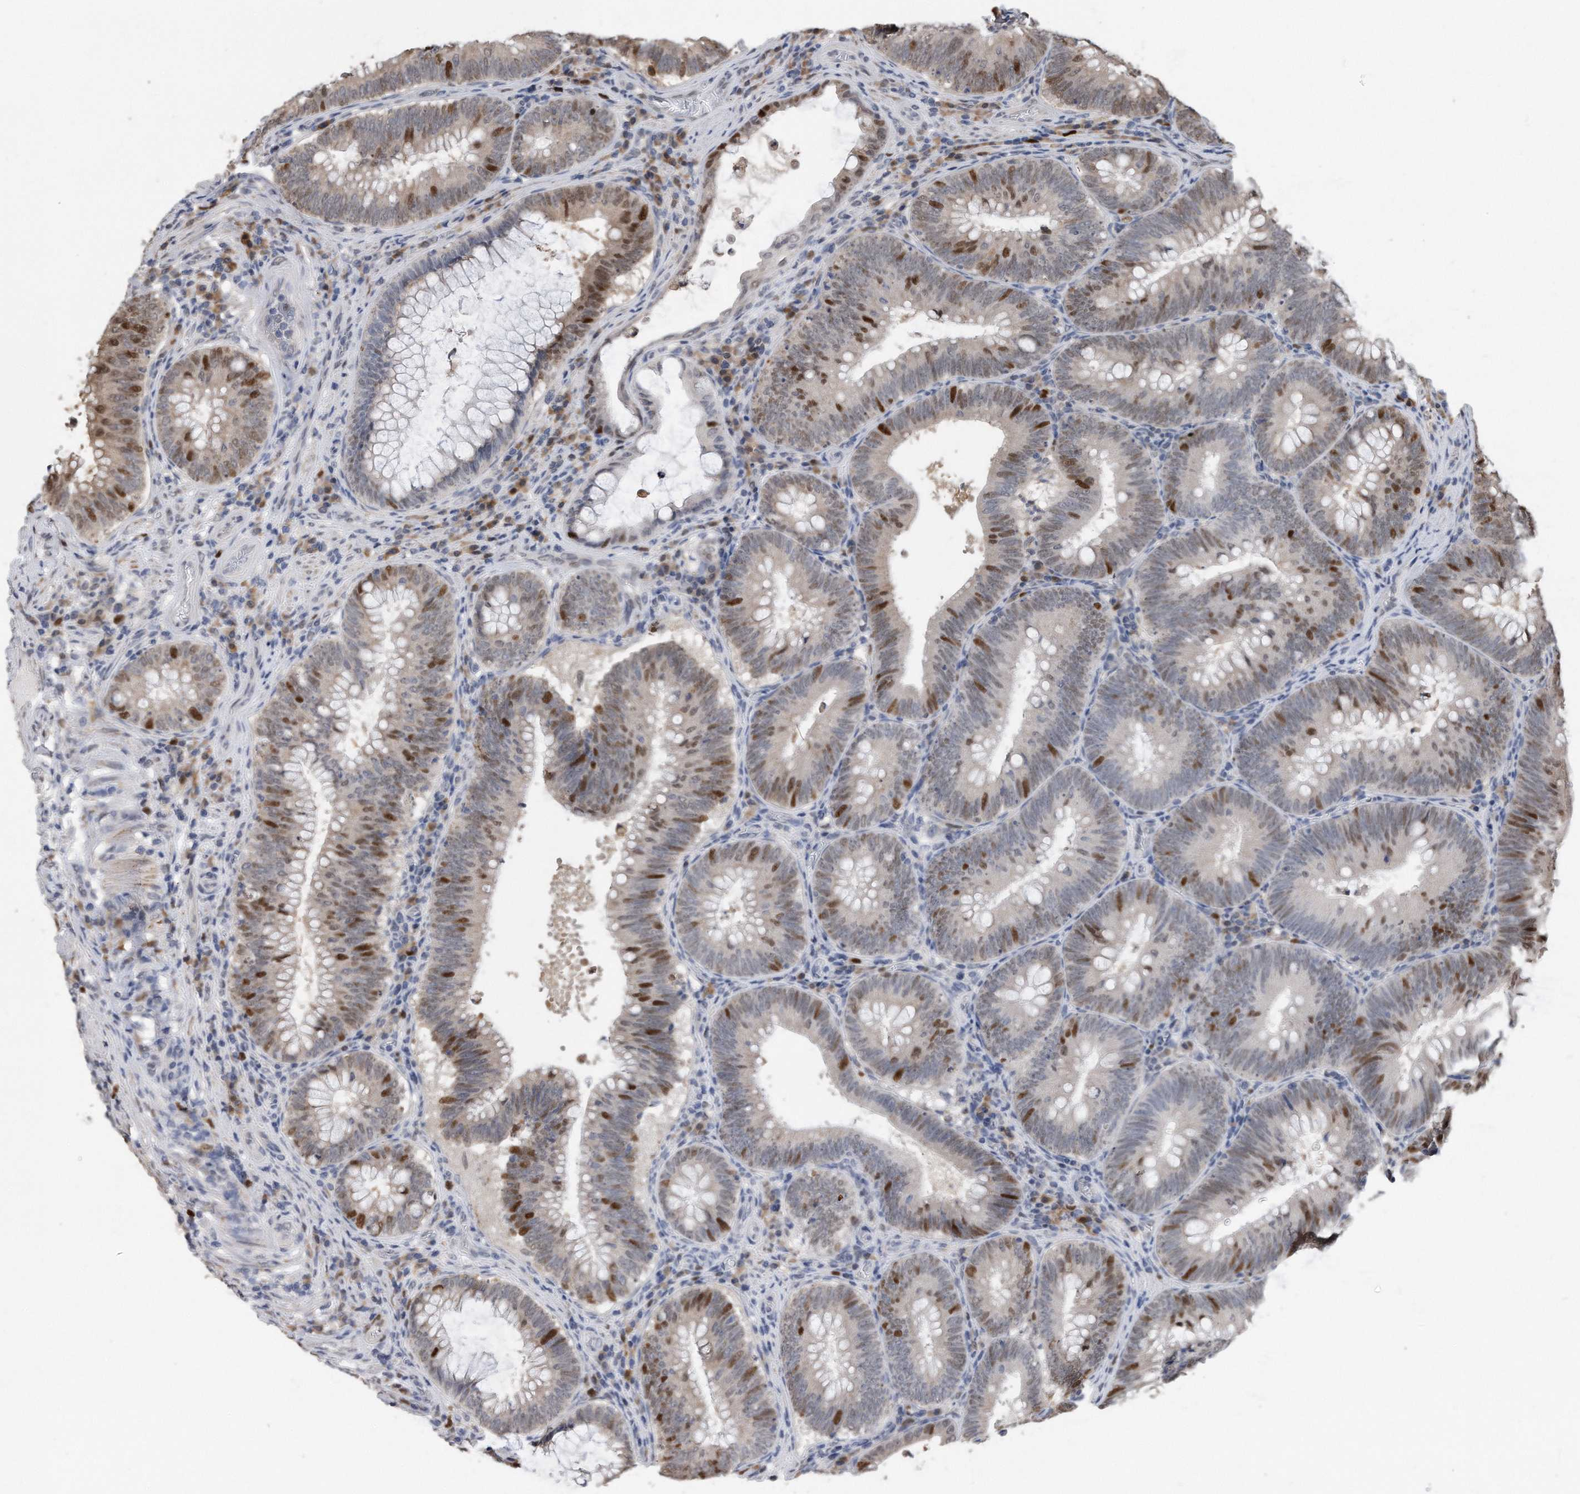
{"staining": {"intensity": "strong", "quantity": "<25%", "location": "nuclear"}, "tissue": "colorectal cancer", "cell_type": "Tumor cells", "image_type": "cancer", "snomed": [{"axis": "morphology", "description": "Normal tissue, NOS"}, {"axis": "topography", "description": "Colon"}], "caption": "Immunohistochemical staining of human colorectal cancer reveals medium levels of strong nuclear protein positivity in about <25% of tumor cells. (brown staining indicates protein expression, while blue staining denotes nuclei).", "gene": "PCNA", "patient": {"sex": "female", "age": 82}}